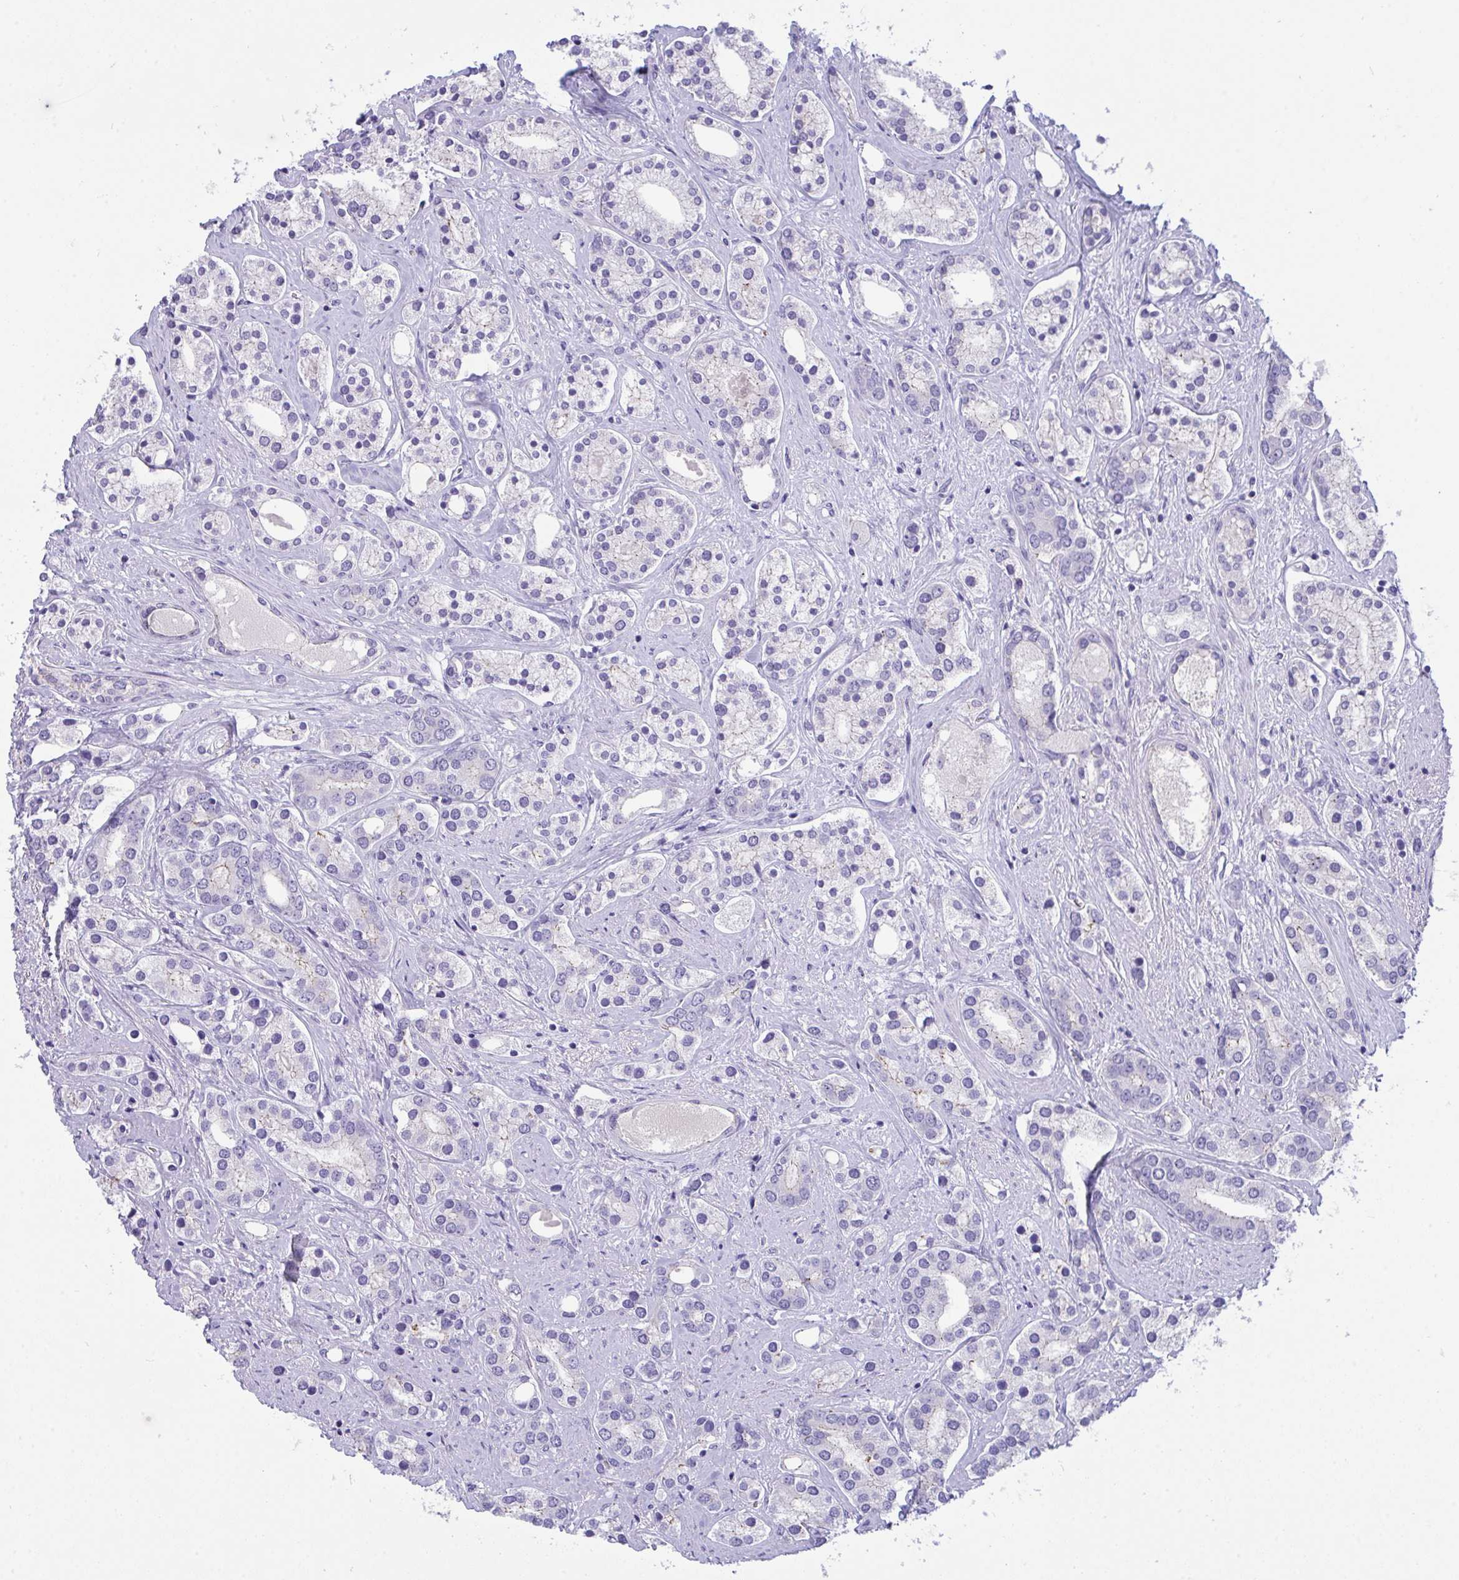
{"staining": {"intensity": "negative", "quantity": "none", "location": "none"}, "tissue": "prostate cancer", "cell_type": "Tumor cells", "image_type": "cancer", "snomed": [{"axis": "morphology", "description": "Adenocarcinoma, High grade"}, {"axis": "topography", "description": "Prostate"}], "caption": "High magnification brightfield microscopy of prostate cancer stained with DAB (3,3'-diaminobenzidine) (brown) and counterstained with hematoxylin (blue): tumor cells show no significant expression.", "gene": "GLB1L2", "patient": {"sex": "male", "age": 58}}